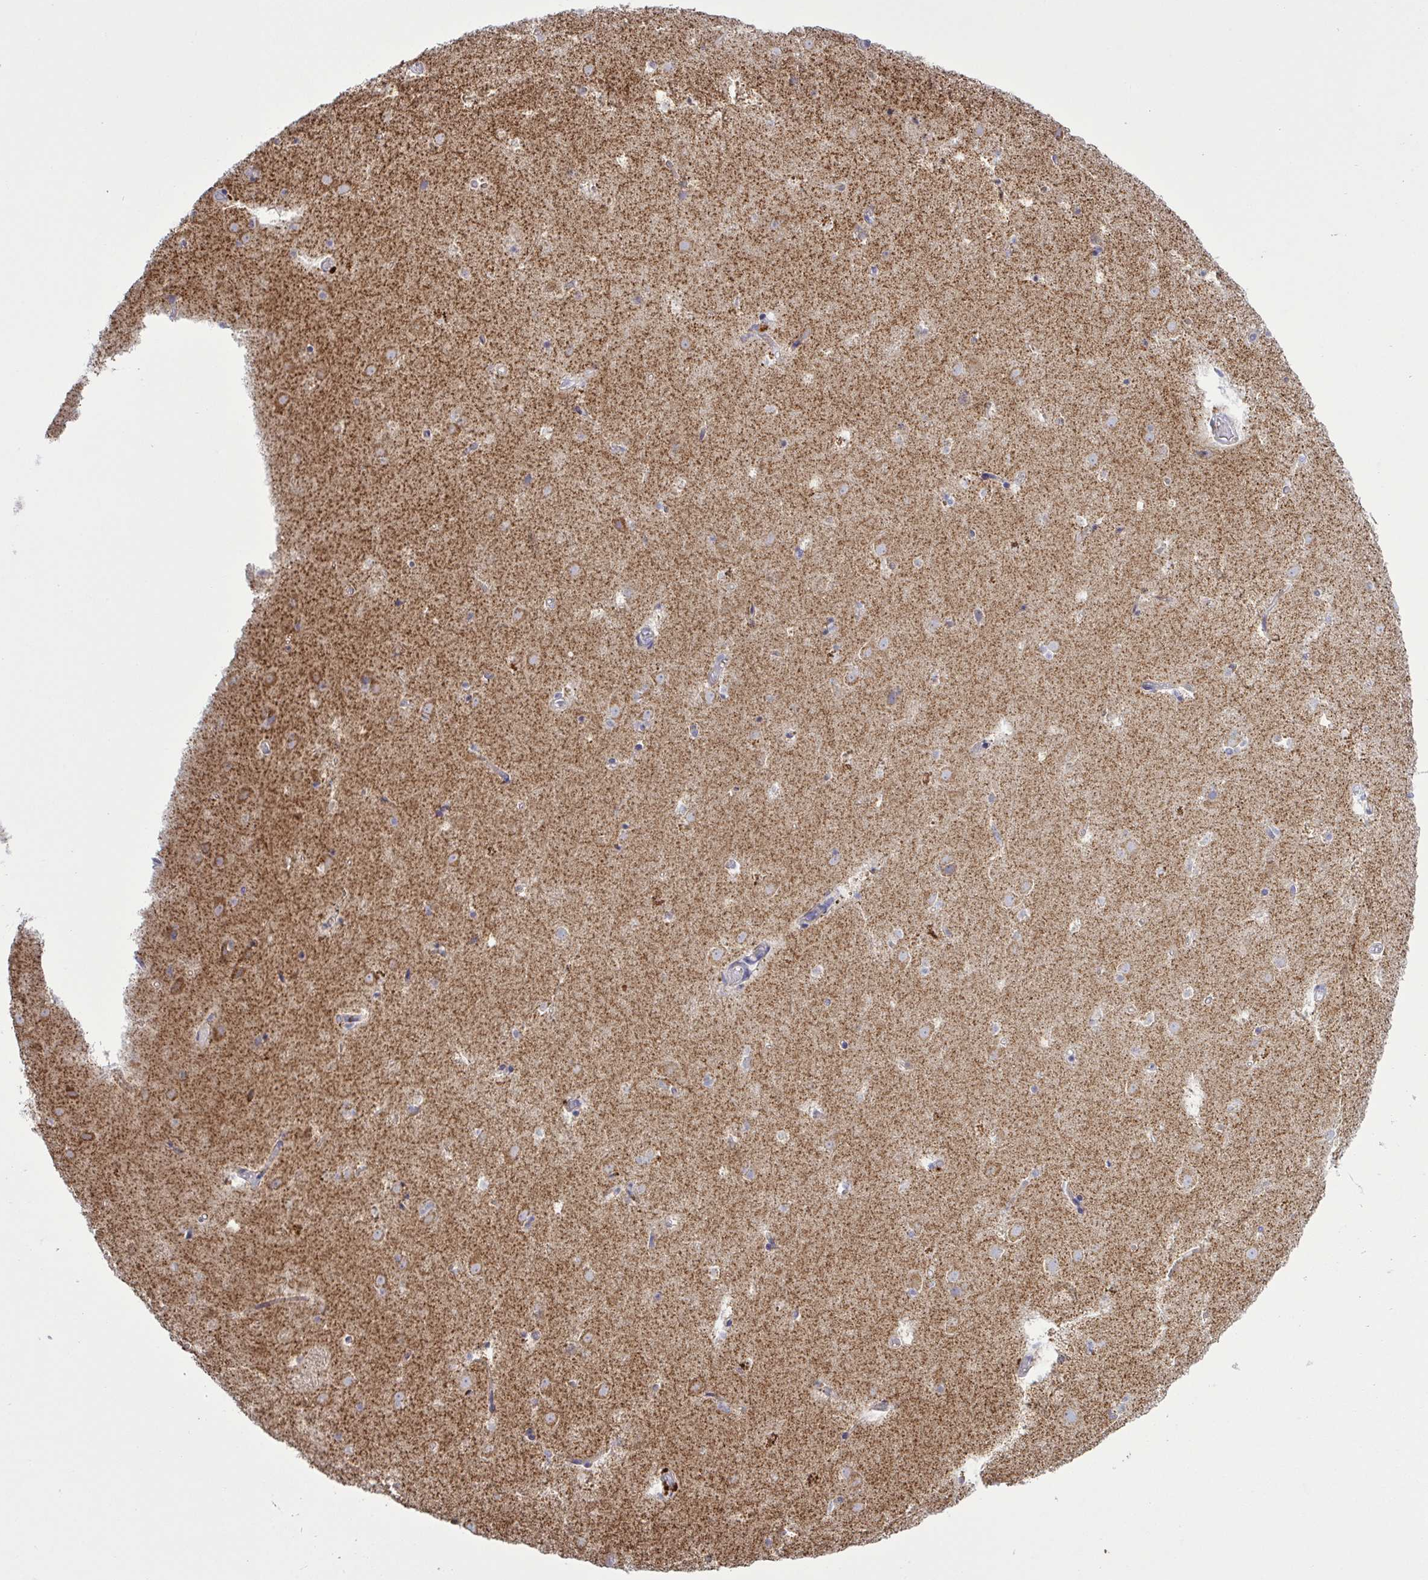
{"staining": {"intensity": "moderate", "quantity": "<25%", "location": "cytoplasmic/membranous"}, "tissue": "caudate", "cell_type": "Glial cells", "image_type": "normal", "snomed": [{"axis": "morphology", "description": "Normal tissue, NOS"}, {"axis": "topography", "description": "Lateral ventricle wall"}], "caption": "Immunohistochemical staining of unremarkable human caudate demonstrates moderate cytoplasmic/membranous protein positivity in approximately <25% of glial cells.", "gene": "NDUFA7", "patient": {"sex": "male", "age": 37}}